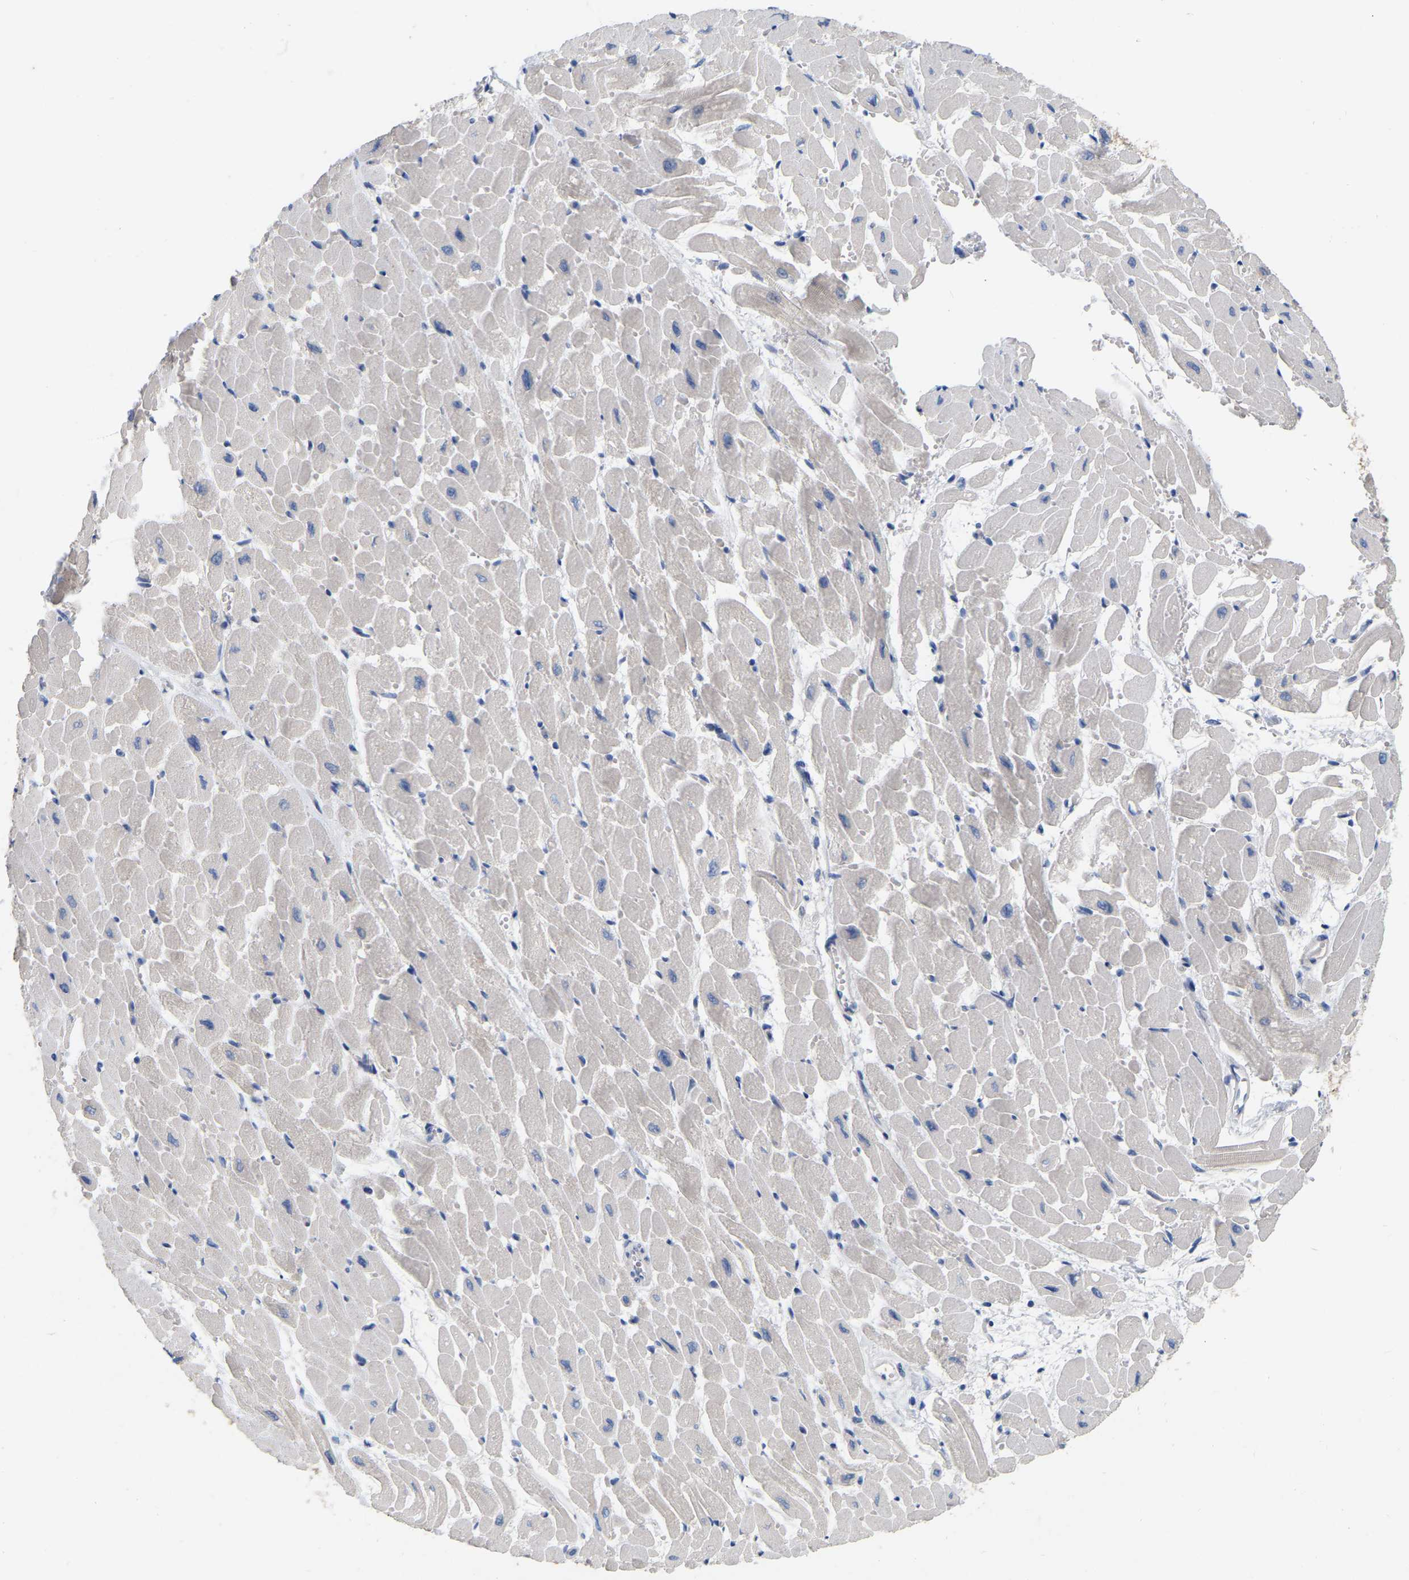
{"staining": {"intensity": "weak", "quantity": "<25%", "location": "cytoplasmic/membranous"}, "tissue": "heart muscle", "cell_type": "Cardiomyocytes", "image_type": "normal", "snomed": [{"axis": "morphology", "description": "Normal tissue, NOS"}, {"axis": "topography", "description": "Heart"}], "caption": "This photomicrograph is of normal heart muscle stained with immunohistochemistry to label a protein in brown with the nuclei are counter-stained blue. There is no staining in cardiomyocytes.", "gene": "WIPI2", "patient": {"sex": "male", "age": 45}}